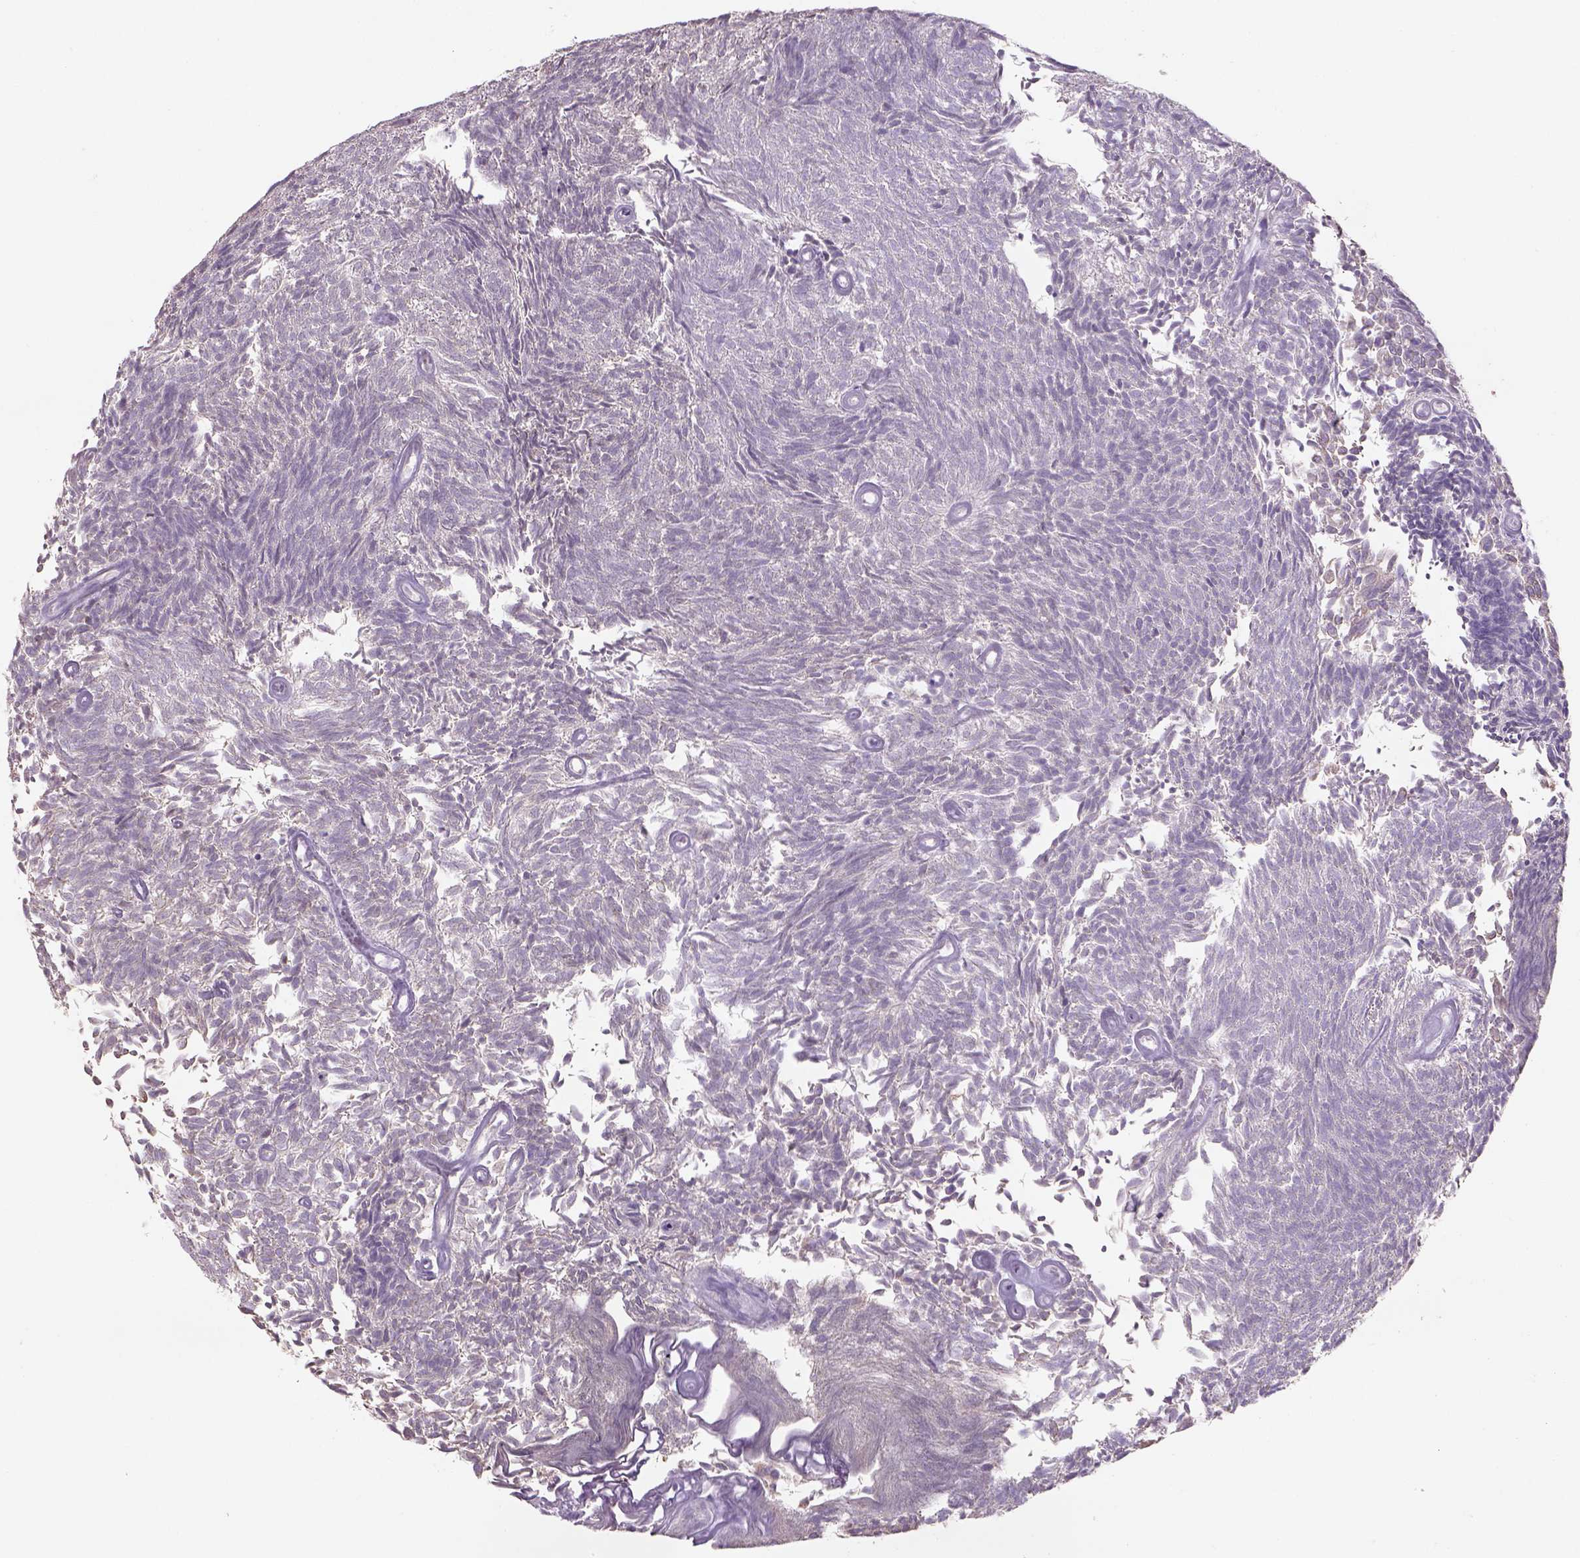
{"staining": {"intensity": "negative", "quantity": "none", "location": "none"}, "tissue": "urothelial cancer", "cell_type": "Tumor cells", "image_type": "cancer", "snomed": [{"axis": "morphology", "description": "Urothelial carcinoma, Low grade"}, {"axis": "topography", "description": "Urinary bladder"}], "caption": "This is a micrograph of immunohistochemistry (IHC) staining of urothelial carcinoma (low-grade), which shows no positivity in tumor cells.", "gene": "NAALAD2", "patient": {"sex": "male", "age": 77}}